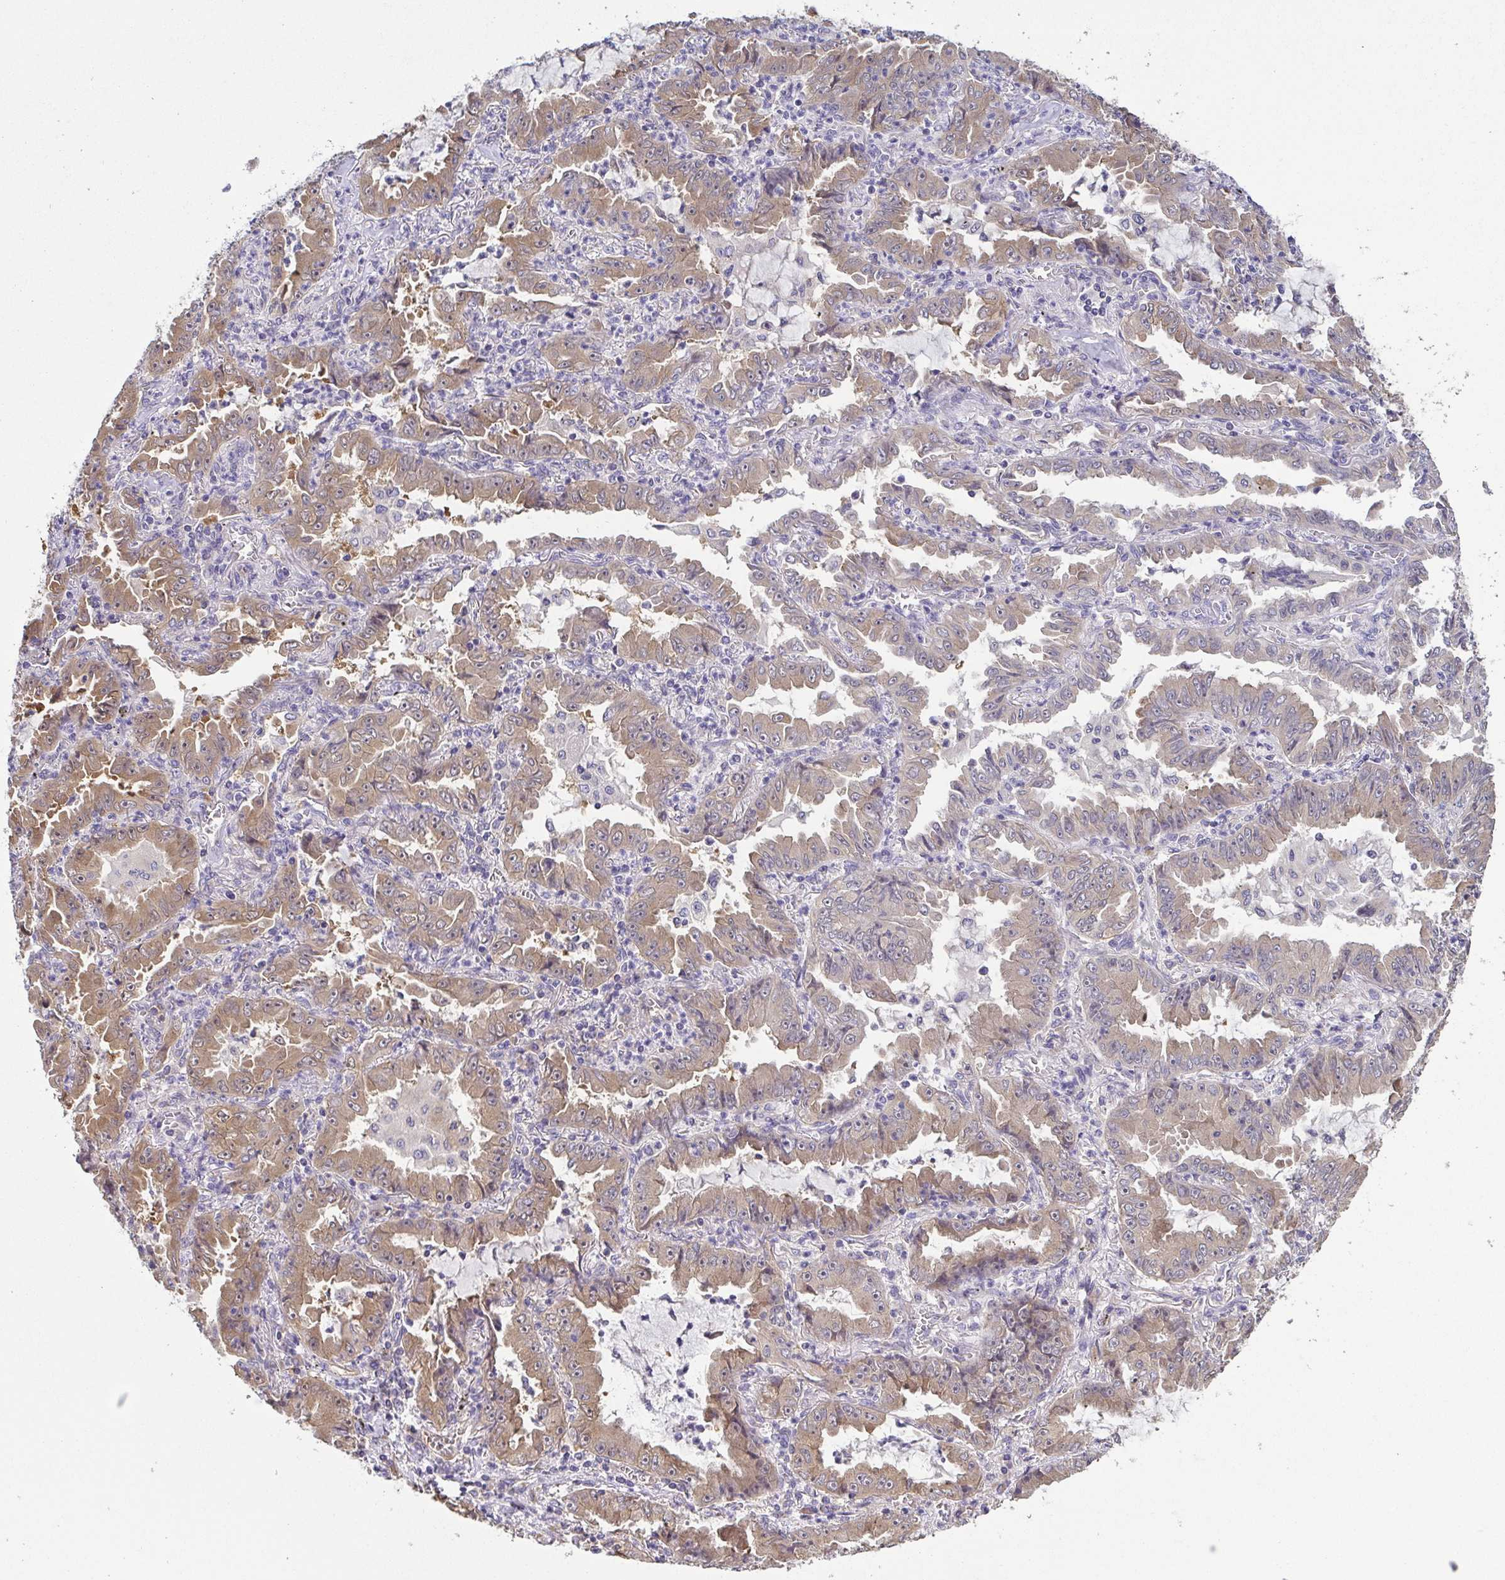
{"staining": {"intensity": "weak", "quantity": ">75%", "location": "cytoplasmic/membranous"}, "tissue": "lung cancer", "cell_type": "Tumor cells", "image_type": "cancer", "snomed": [{"axis": "morphology", "description": "Adenocarcinoma, NOS"}, {"axis": "topography", "description": "Lung"}], "caption": "Immunohistochemical staining of human lung adenocarcinoma reveals low levels of weak cytoplasmic/membranous staining in approximately >75% of tumor cells.", "gene": "EIF3D", "patient": {"sex": "female", "age": 52}}